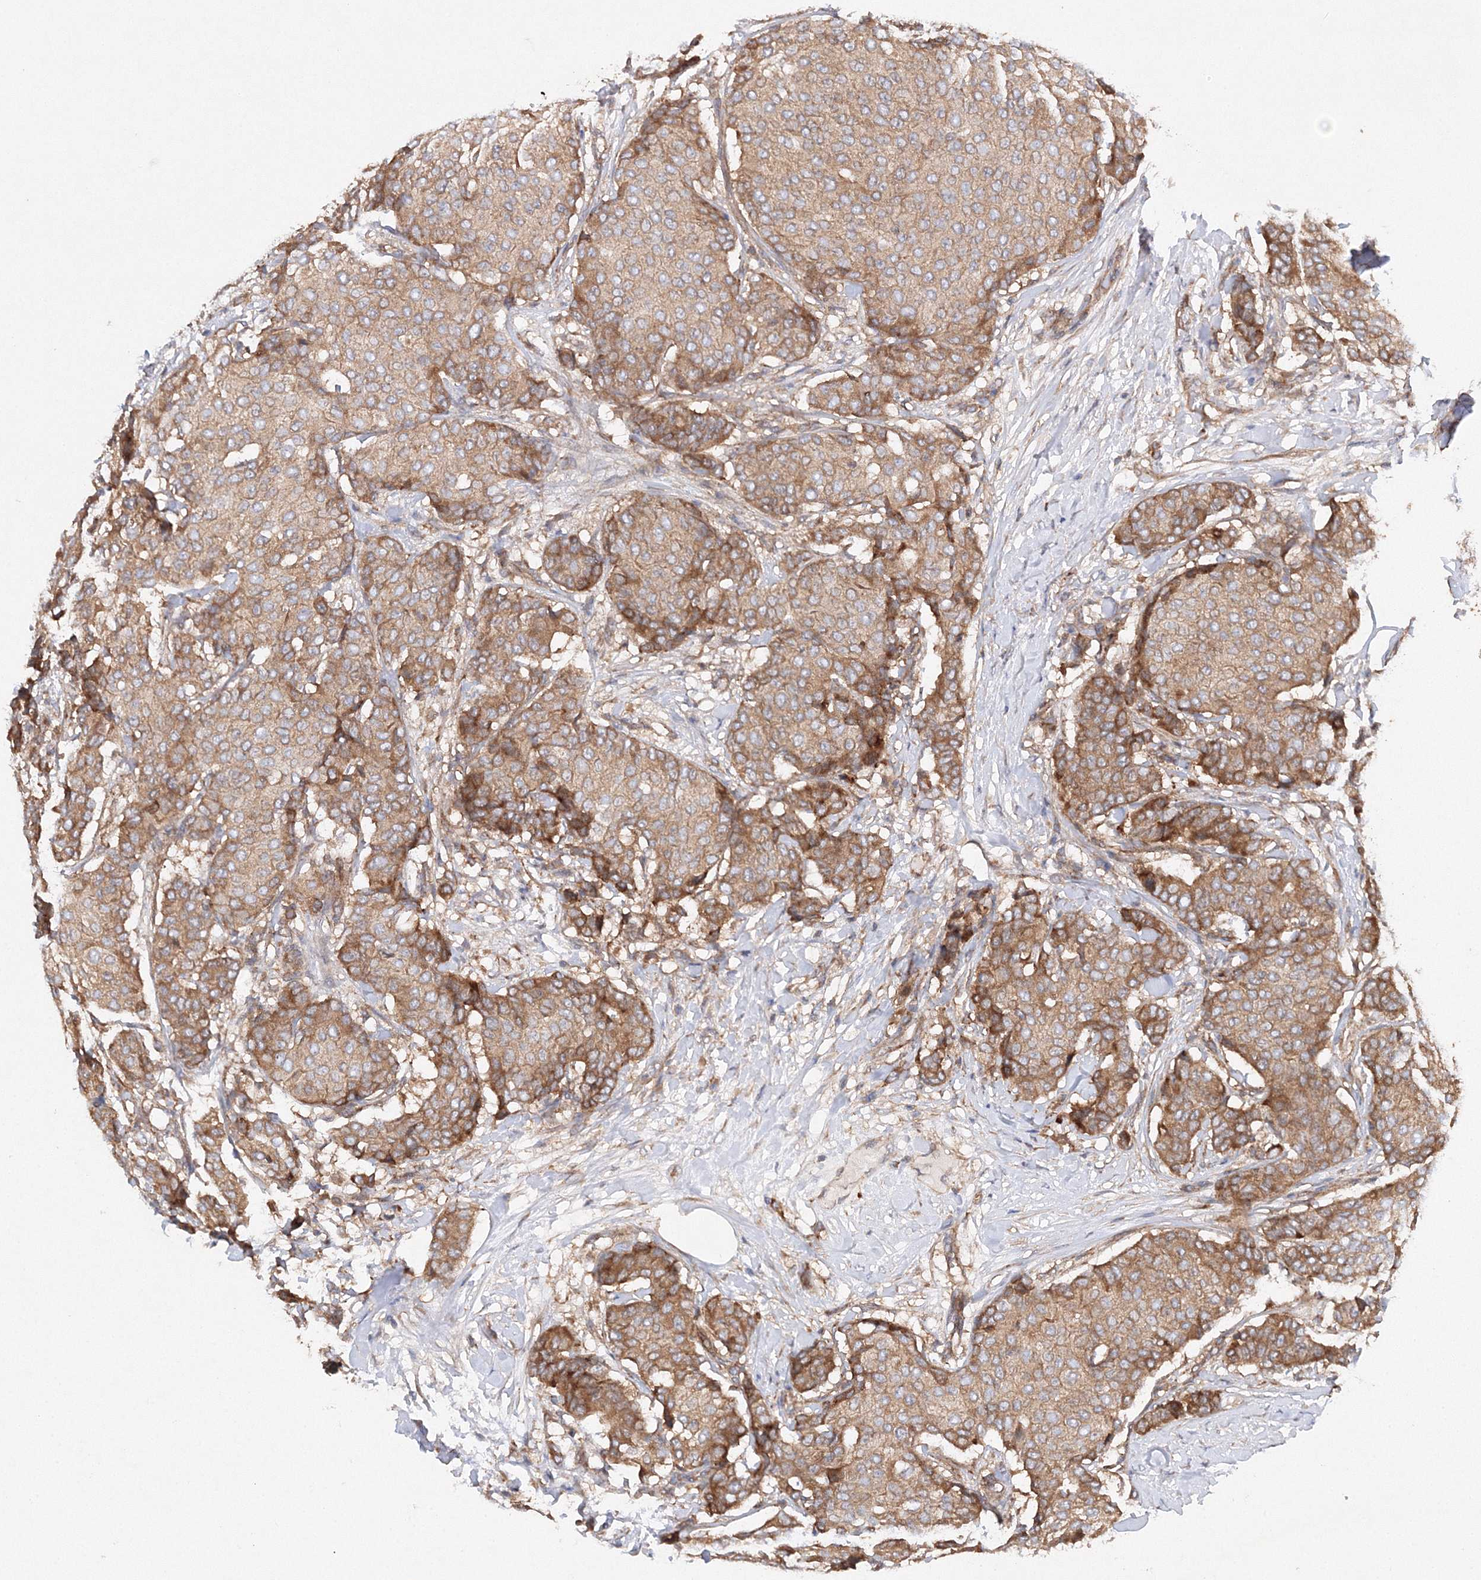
{"staining": {"intensity": "moderate", "quantity": ">75%", "location": "cytoplasmic/membranous"}, "tissue": "breast cancer", "cell_type": "Tumor cells", "image_type": "cancer", "snomed": [{"axis": "morphology", "description": "Duct carcinoma"}, {"axis": "topography", "description": "Breast"}], "caption": "Moderate cytoplasmic/membranous protein expression is present in about >75% of tumor cells in breast cancer (infiltrating ductal carcinoma).", "gene": "SLC36A1", "patient": {"sex": "female", "age": 75}}